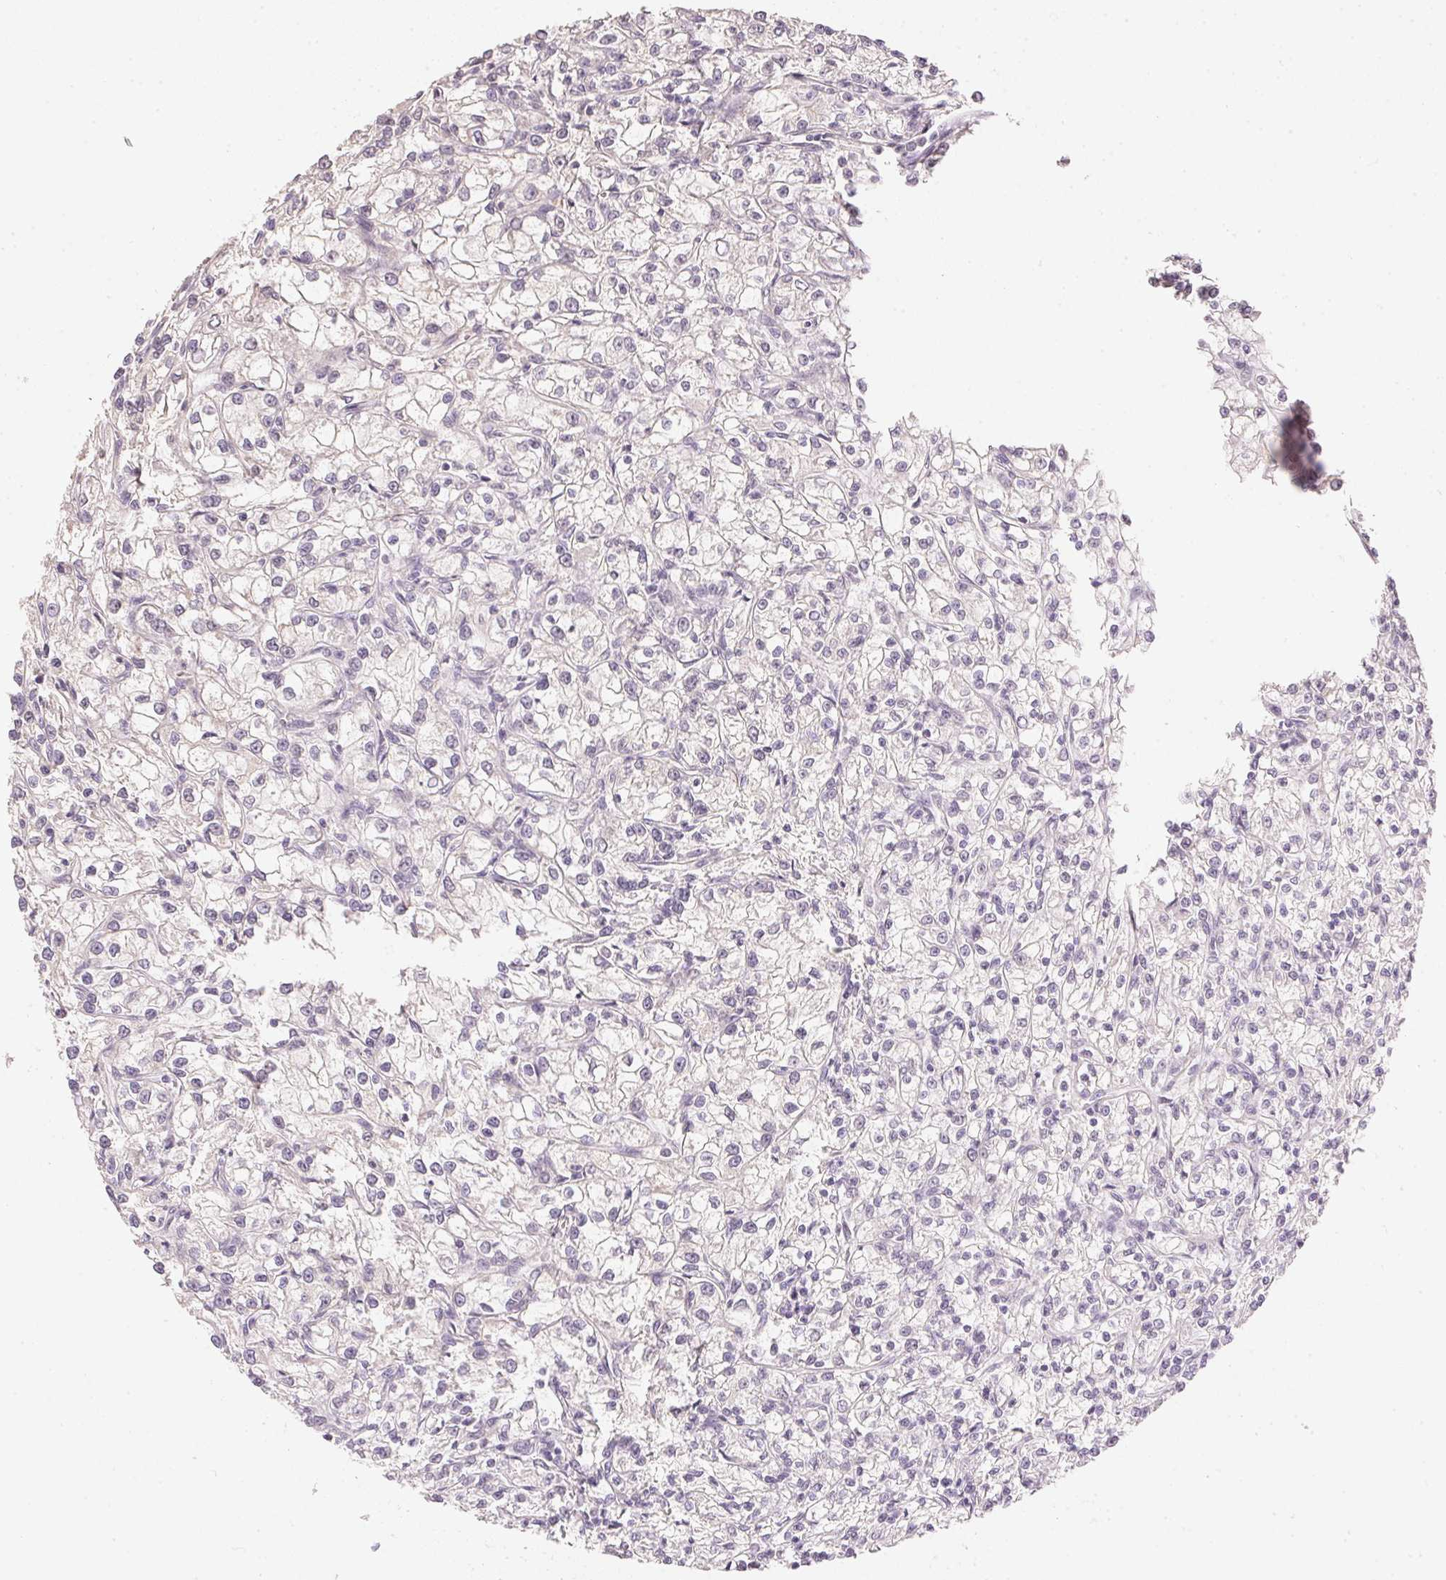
{"staining": {"intensity": "negative", "quantity": "none", "location": "none"}, "tissue": "renal cancer", "cell_type": "Tumor cells", "image_type": "cancer", "snomed": [{"axis": "morphology", "description": "Adenocarcinoma, NOS"}, {"axis": "topography", "description": "Kidney"}], "caption": "This photomicrograph is of renal cancer (adenocarcinoma) stained with IHC to label a protein in brown with the nuclei are counter-stained blue. There is no staining in tumor cells.", "gene": "DHCR24", "patient": {"sex": "female", "age": 59}}